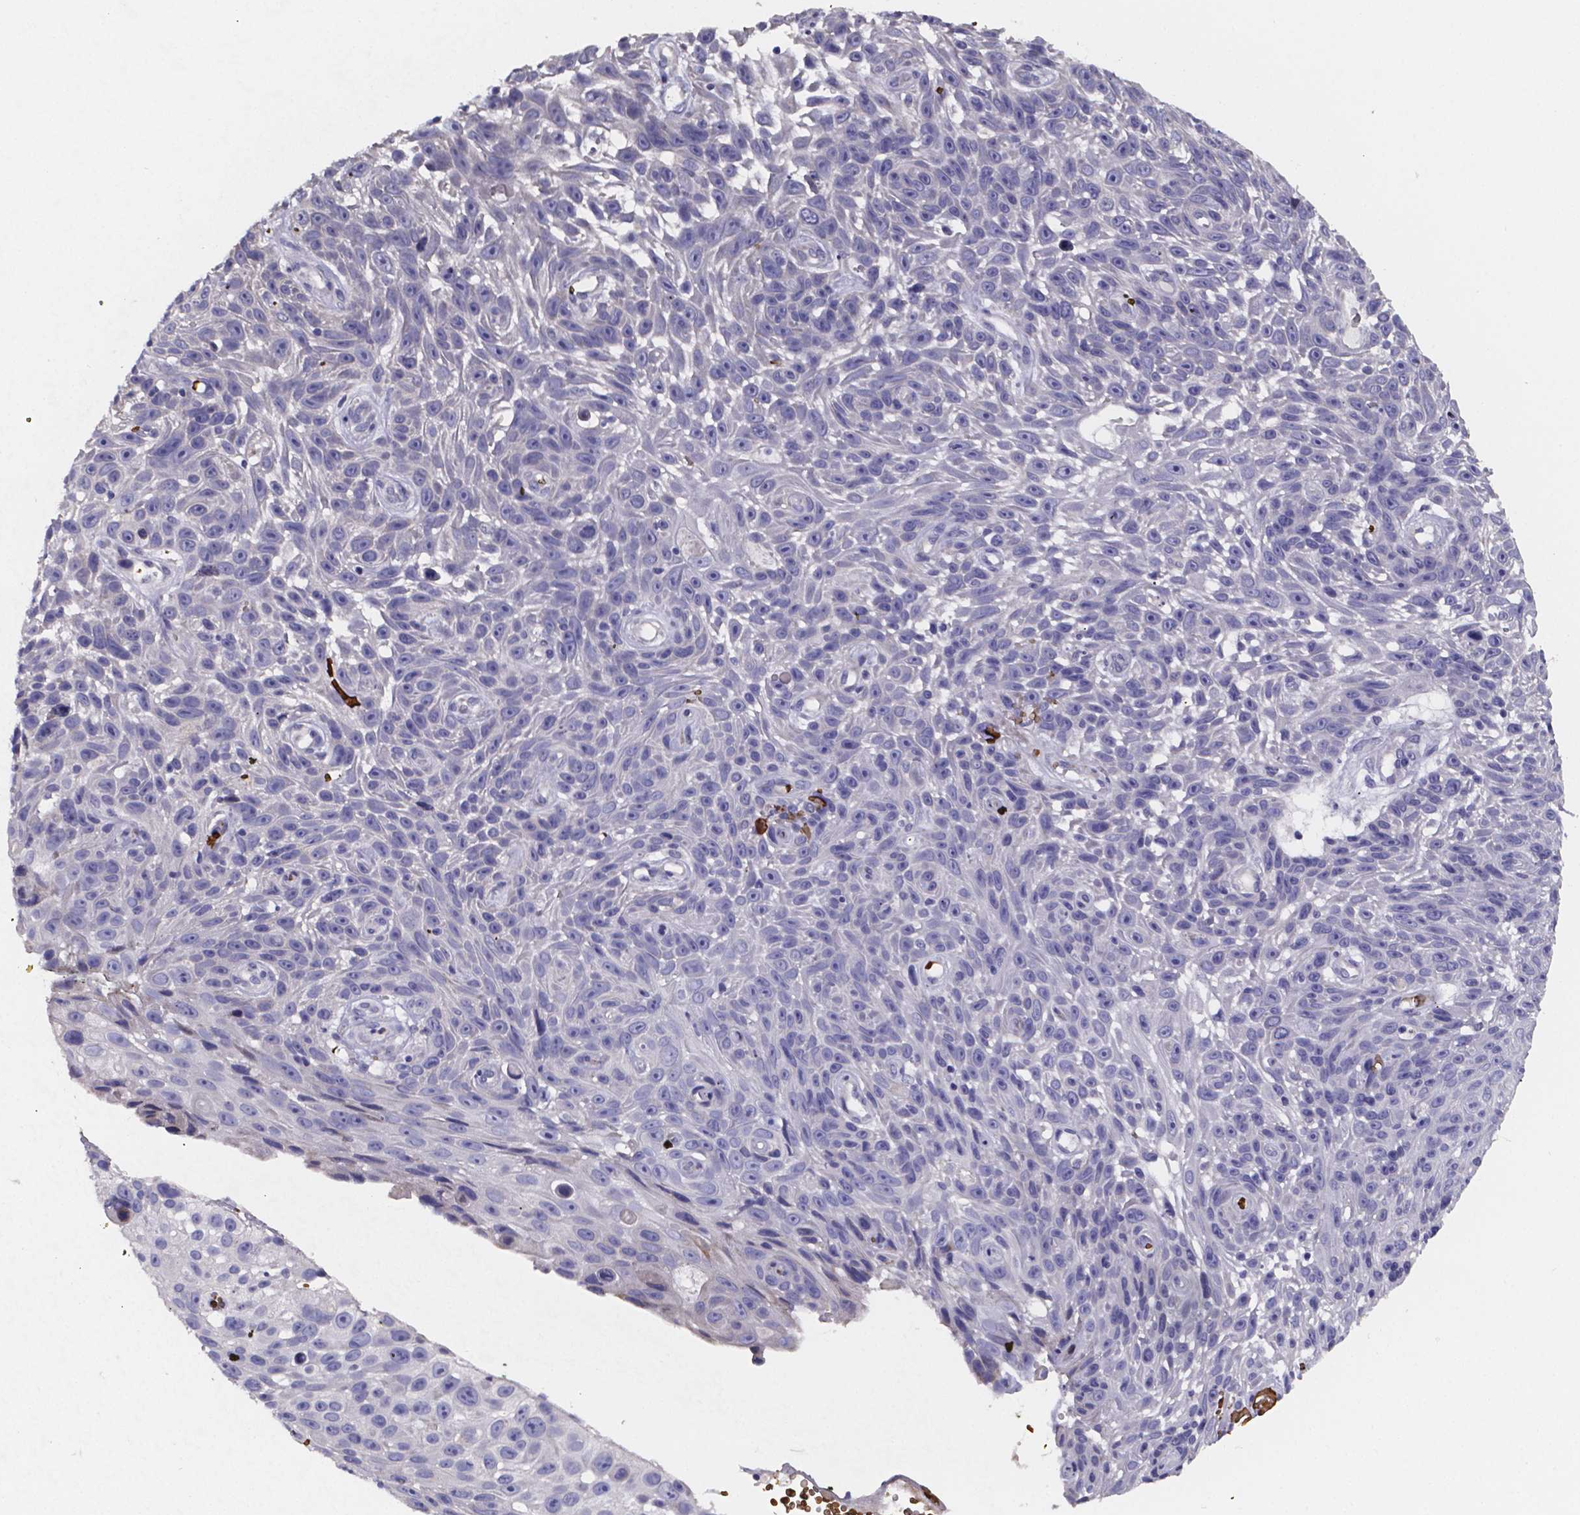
{"staining": {"intensity": "negative", "quantity": "none", "location": "none"}, "tissue": "skin cancer", "cell_type": "Tumor cells", "image_type": "cancer", "snomed": [{"axis": "morphology", "description": "Squamous cell carcinoma, NOS"}, {"axis": "topography", "description": "Skin"}], "caption": "Immunohistochemical staining of human skin squamous cell carcinoma demonstrates no significant staining in tumor cells. (DAB IHC with hematoxylin counter stain).", "gene": "GABRA3", "patient": {"sex": "male", "age": 82}}